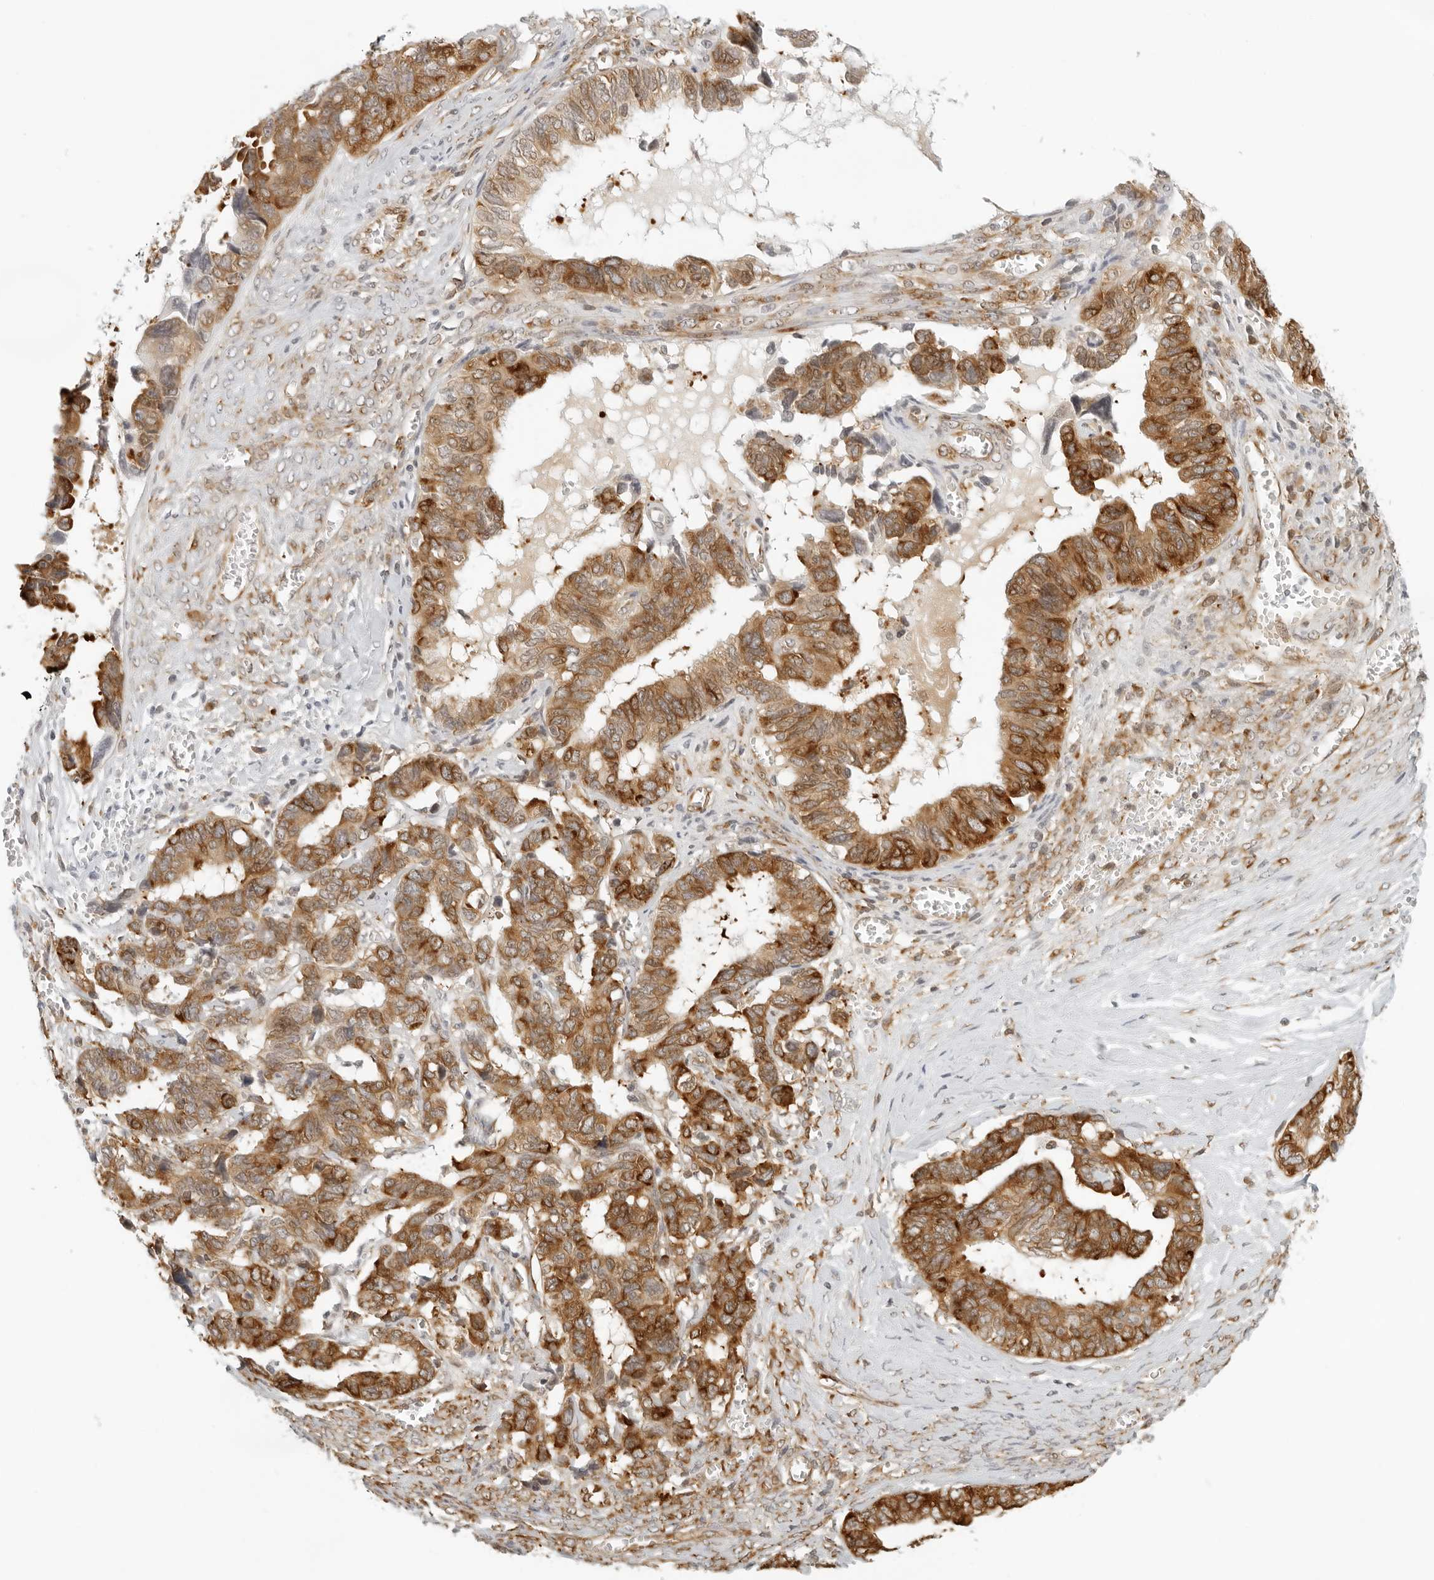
{"staining": {"intensity": "strong", "quantity": ">75%", "location": "cytoplasmic/membranous"}, "tissue": "ovarian cancer", "cell_type": "Tumor cells", "image_type": "cancer", "snomed": [{"axis": "morphology", "description": "Cystadenocarcinoma, serous, NOS"}, {"axis": "topography", "description": "Ovary"}], "caption": "This histopathology image displays ovarian cancer (serous cystadenocarcinoma) stained with immunohistochemistry (IHC) to label a protein in brown. The cytoplasmic/membranous of tumor cells show strong positivity for the protein. Nuclei are counter-stained blue.", "gene": "EIF4G1", "patient": {"sex": "female", "age": 79}}